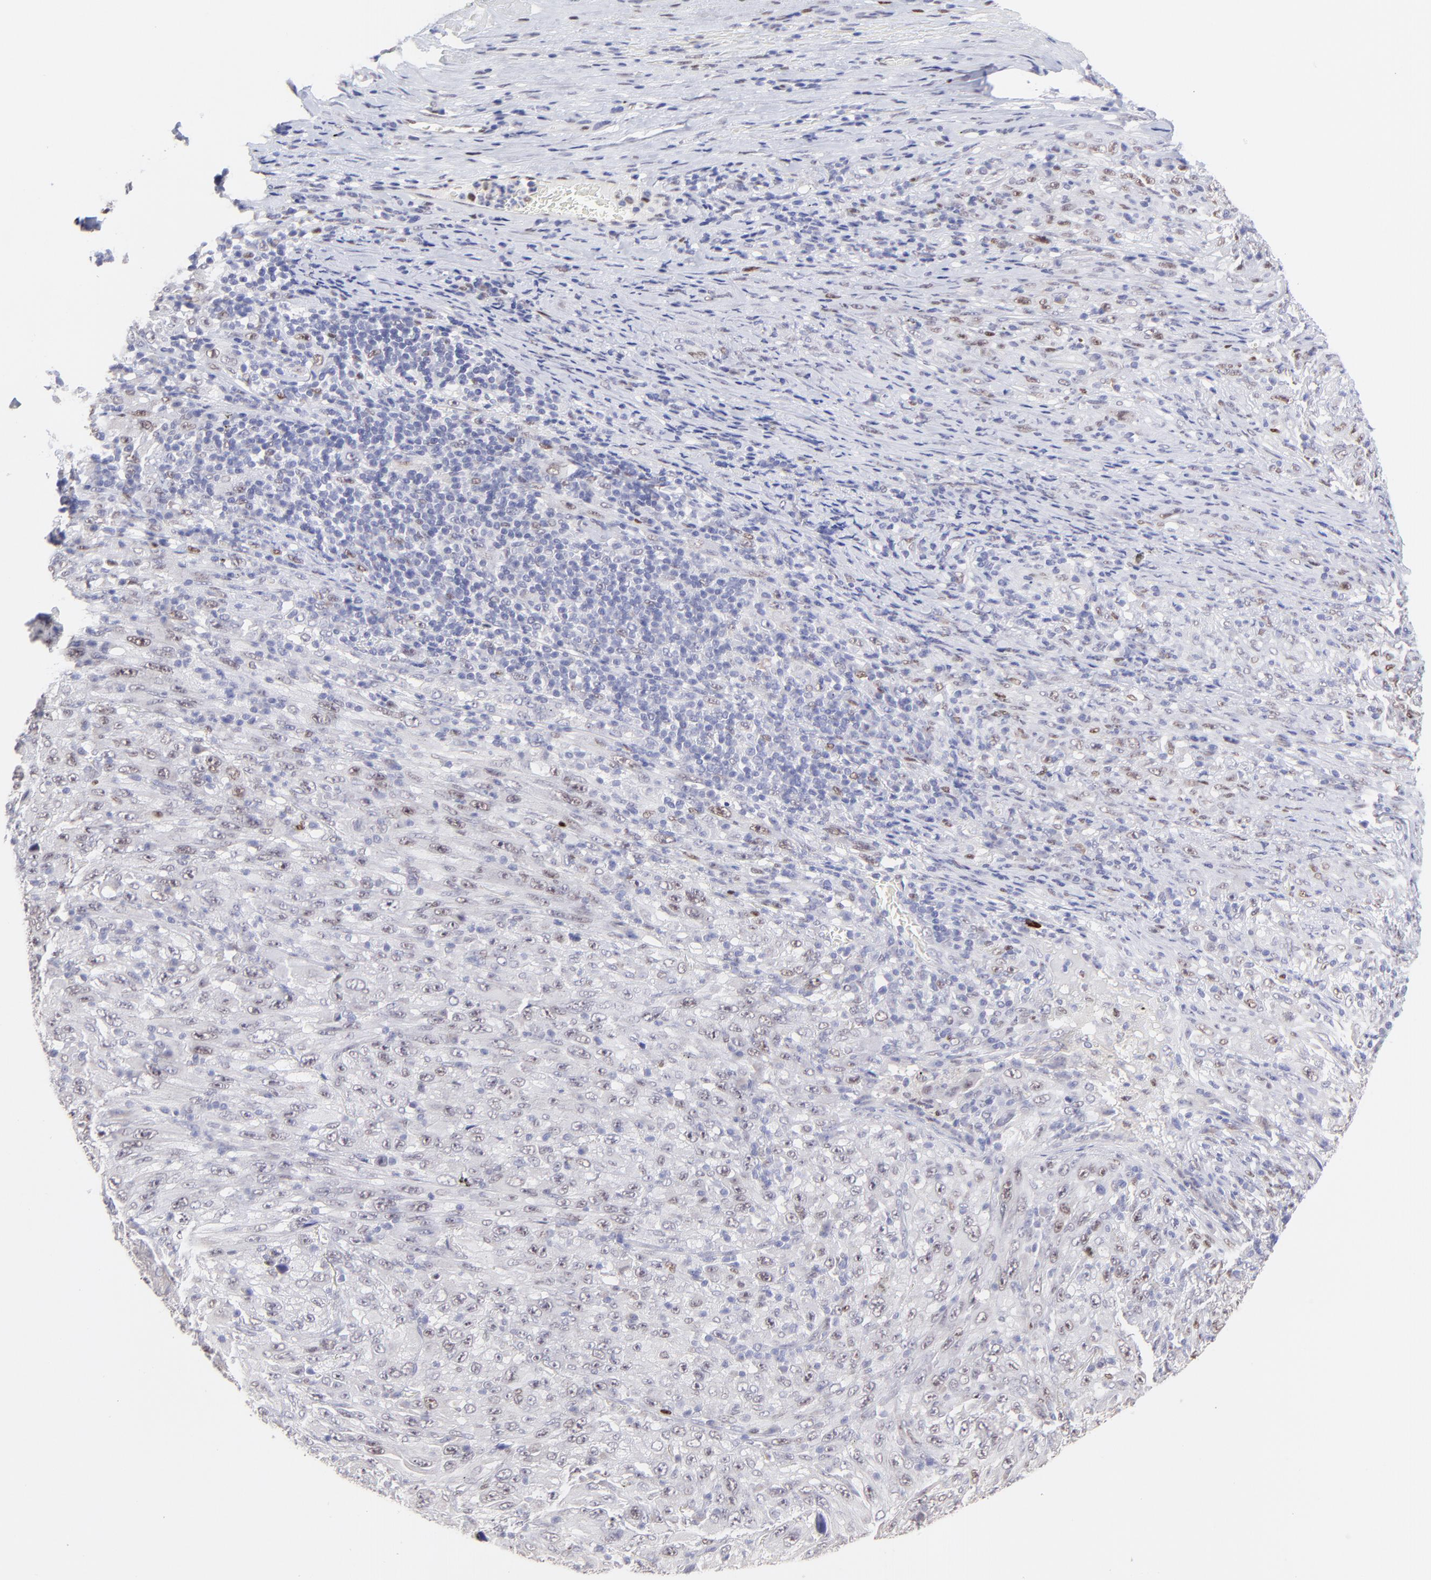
{"staining": {"intensity": "weak", "quantity": "<25%", "location": "nuclear"}, "tissue": "melanoma", "cell_type": "Tumor cells", "image_type": "cancer", "snomed": [{"axis": "morphology", "description": "Malignant melanoma, Metastatic site"}, {"axis": "topography", "description": "Skin"}], "caption": "The immunohistochemistry (IHC) image has no significant positivity in tumor cells of malignant melanoma (metastatic site) tissue.", "gene": "KLF4", "patient": {"sex": "female", "age": 56}}